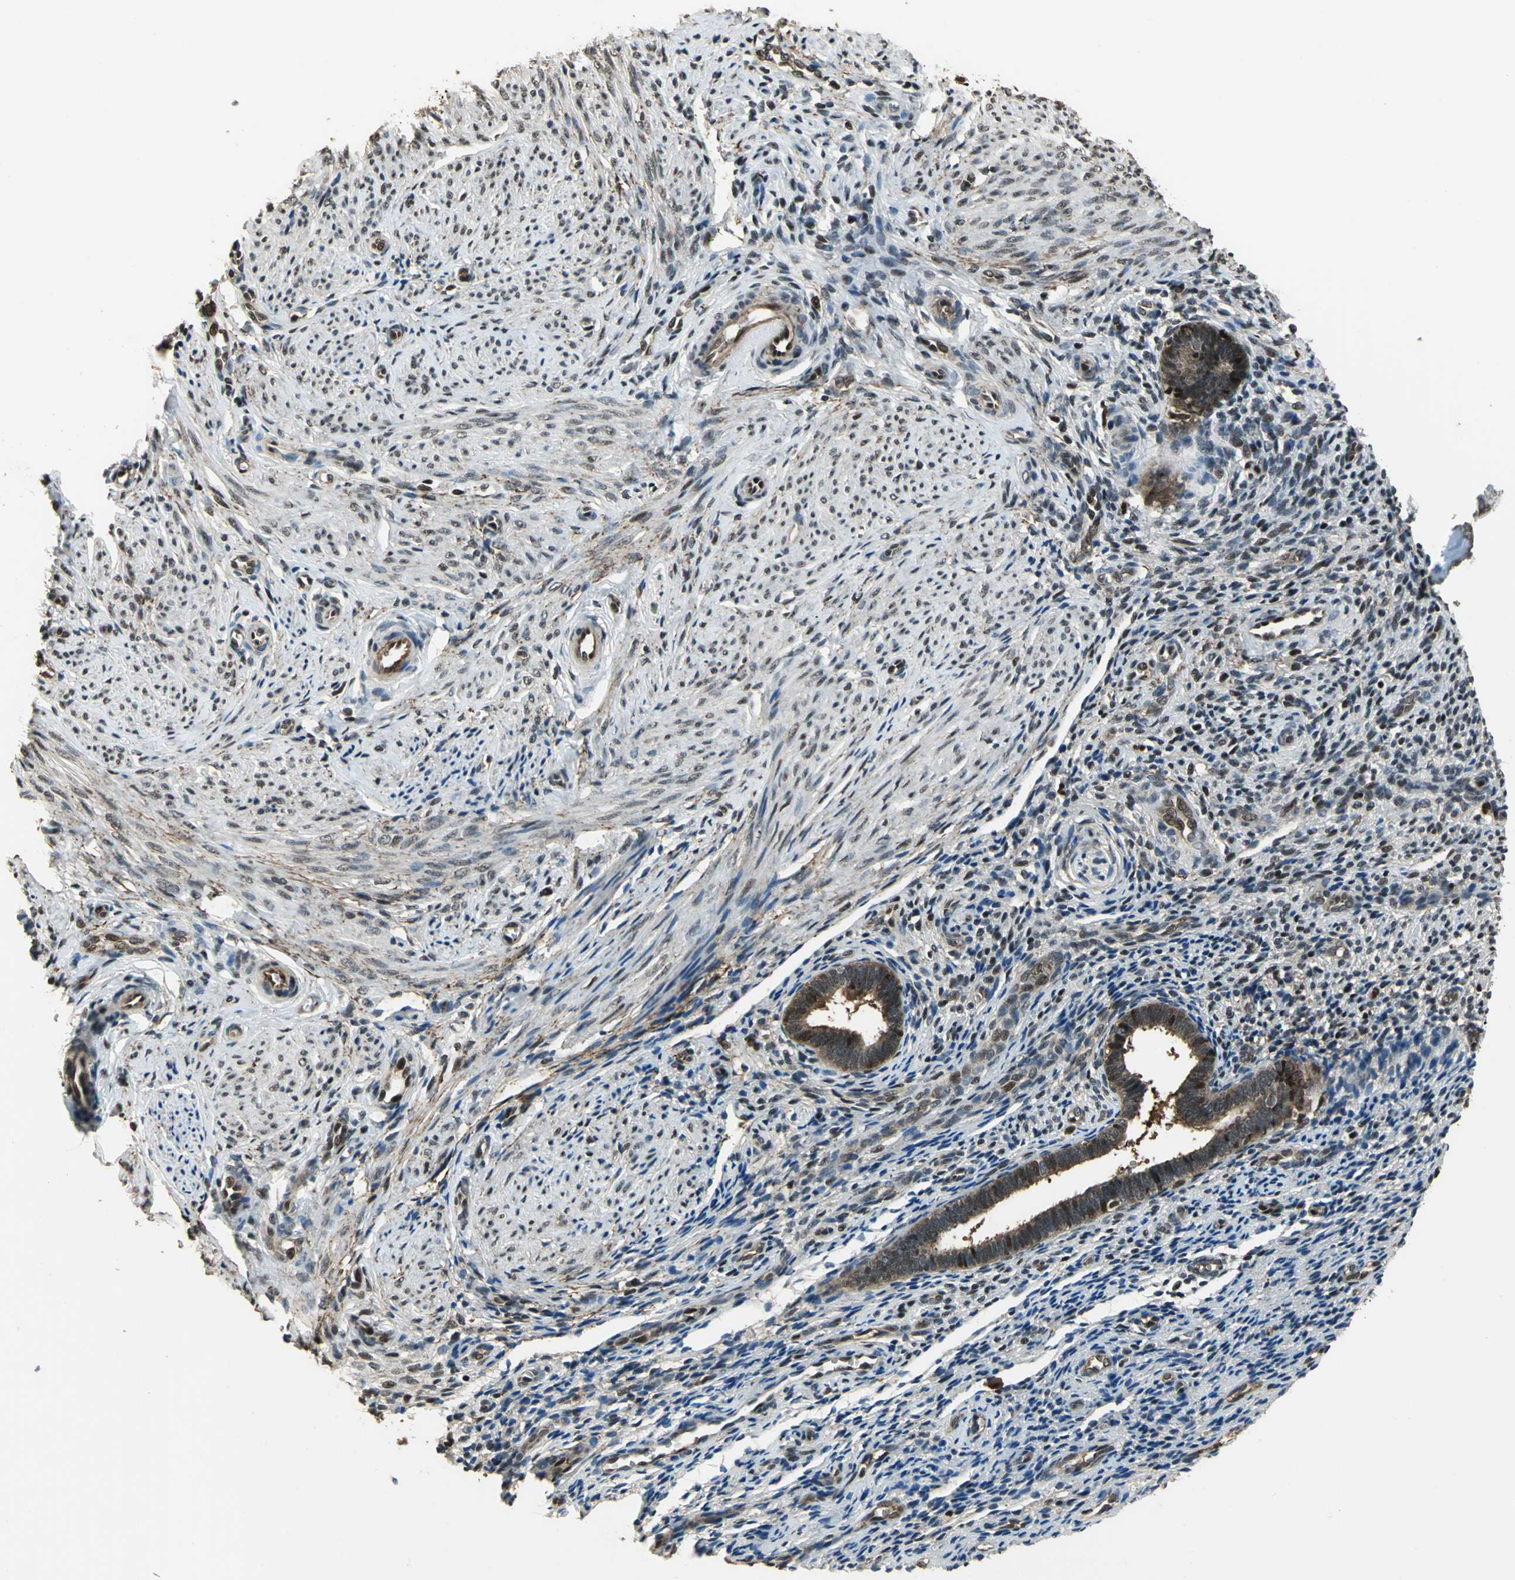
{"staining": {"intensity": "moderate", "quantity": "25%-75%", "location": "nuclear"}, "tissue": "endometrium", "cell_type": "Cells in endometrial stroma", "image_type": "normal", "snomed": [{"axis": "morphology", "description": "Normal tissue, NOS"}, {"axis": "topography", "description": "Endometrium"}], "caption": "About 25%-75% of cells in endometrial stroma in normal human endometrium show moderate nuclear protein expression as visualized by brown immunohistochemical staining.", "gene": "MIS18BP1", "patient": {"sex": "female", "age": 27}}